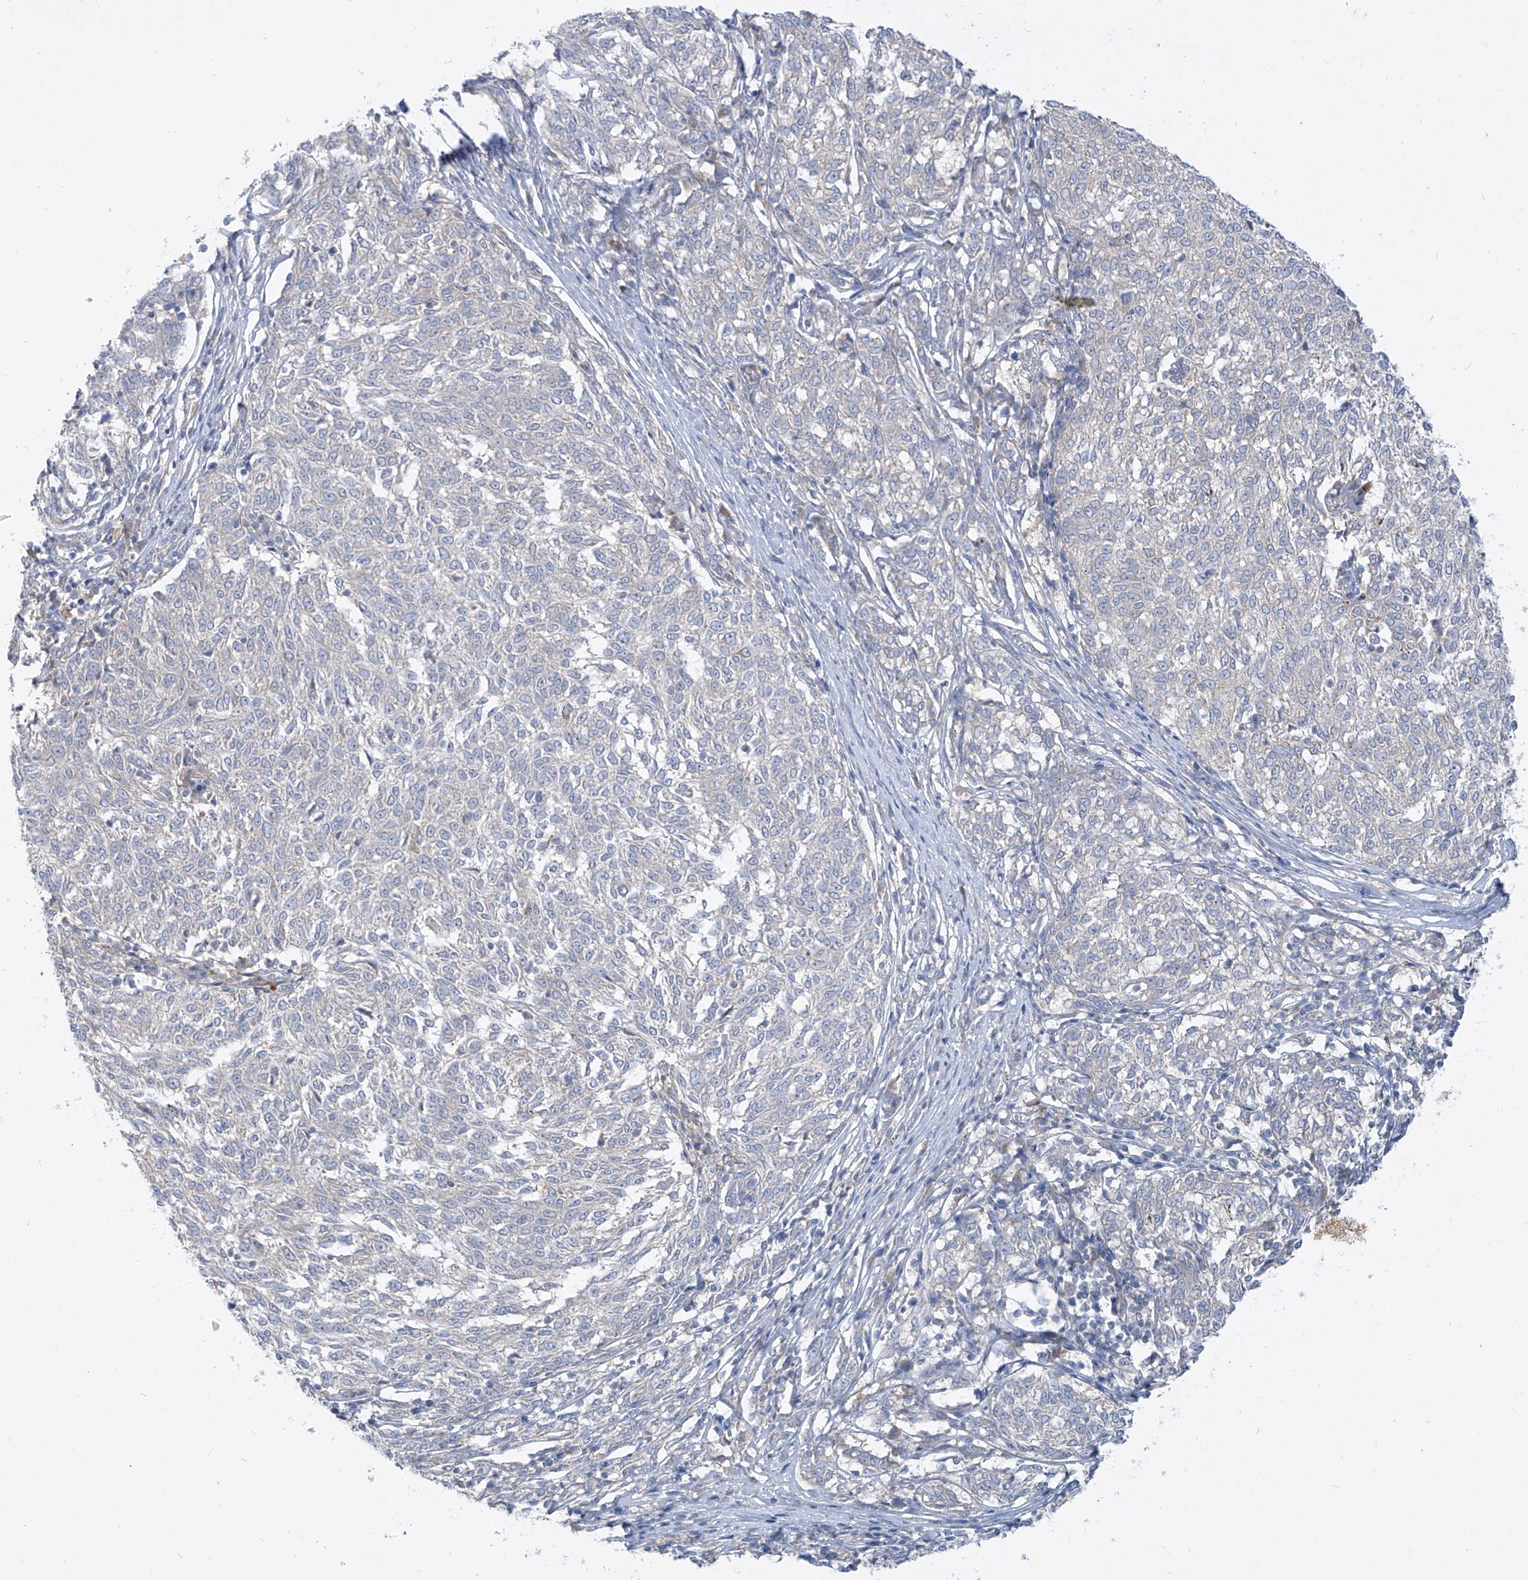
{"staining": {"intensity": "negative", "quantity": "none", "location": "none"}, "tissue": "melanoma", "cell_type": "Tumor cells", "image_type": "cancer", "snomed": [{"axis": "morphology", "description": "Malignant melanoma, NOS"}, {"axis": "topography", "description": "Skin"}], "caption": "Image shows no significant protein staining in tumor cells of malignant melanoma. (DAB (3,3'-diaminobenzidine) immunohistochemistry (IHC) visualized using brightfield microscopy, high magnification).", "gene": "DGKQ", "patient": {"sex": "female", "age": 72}}